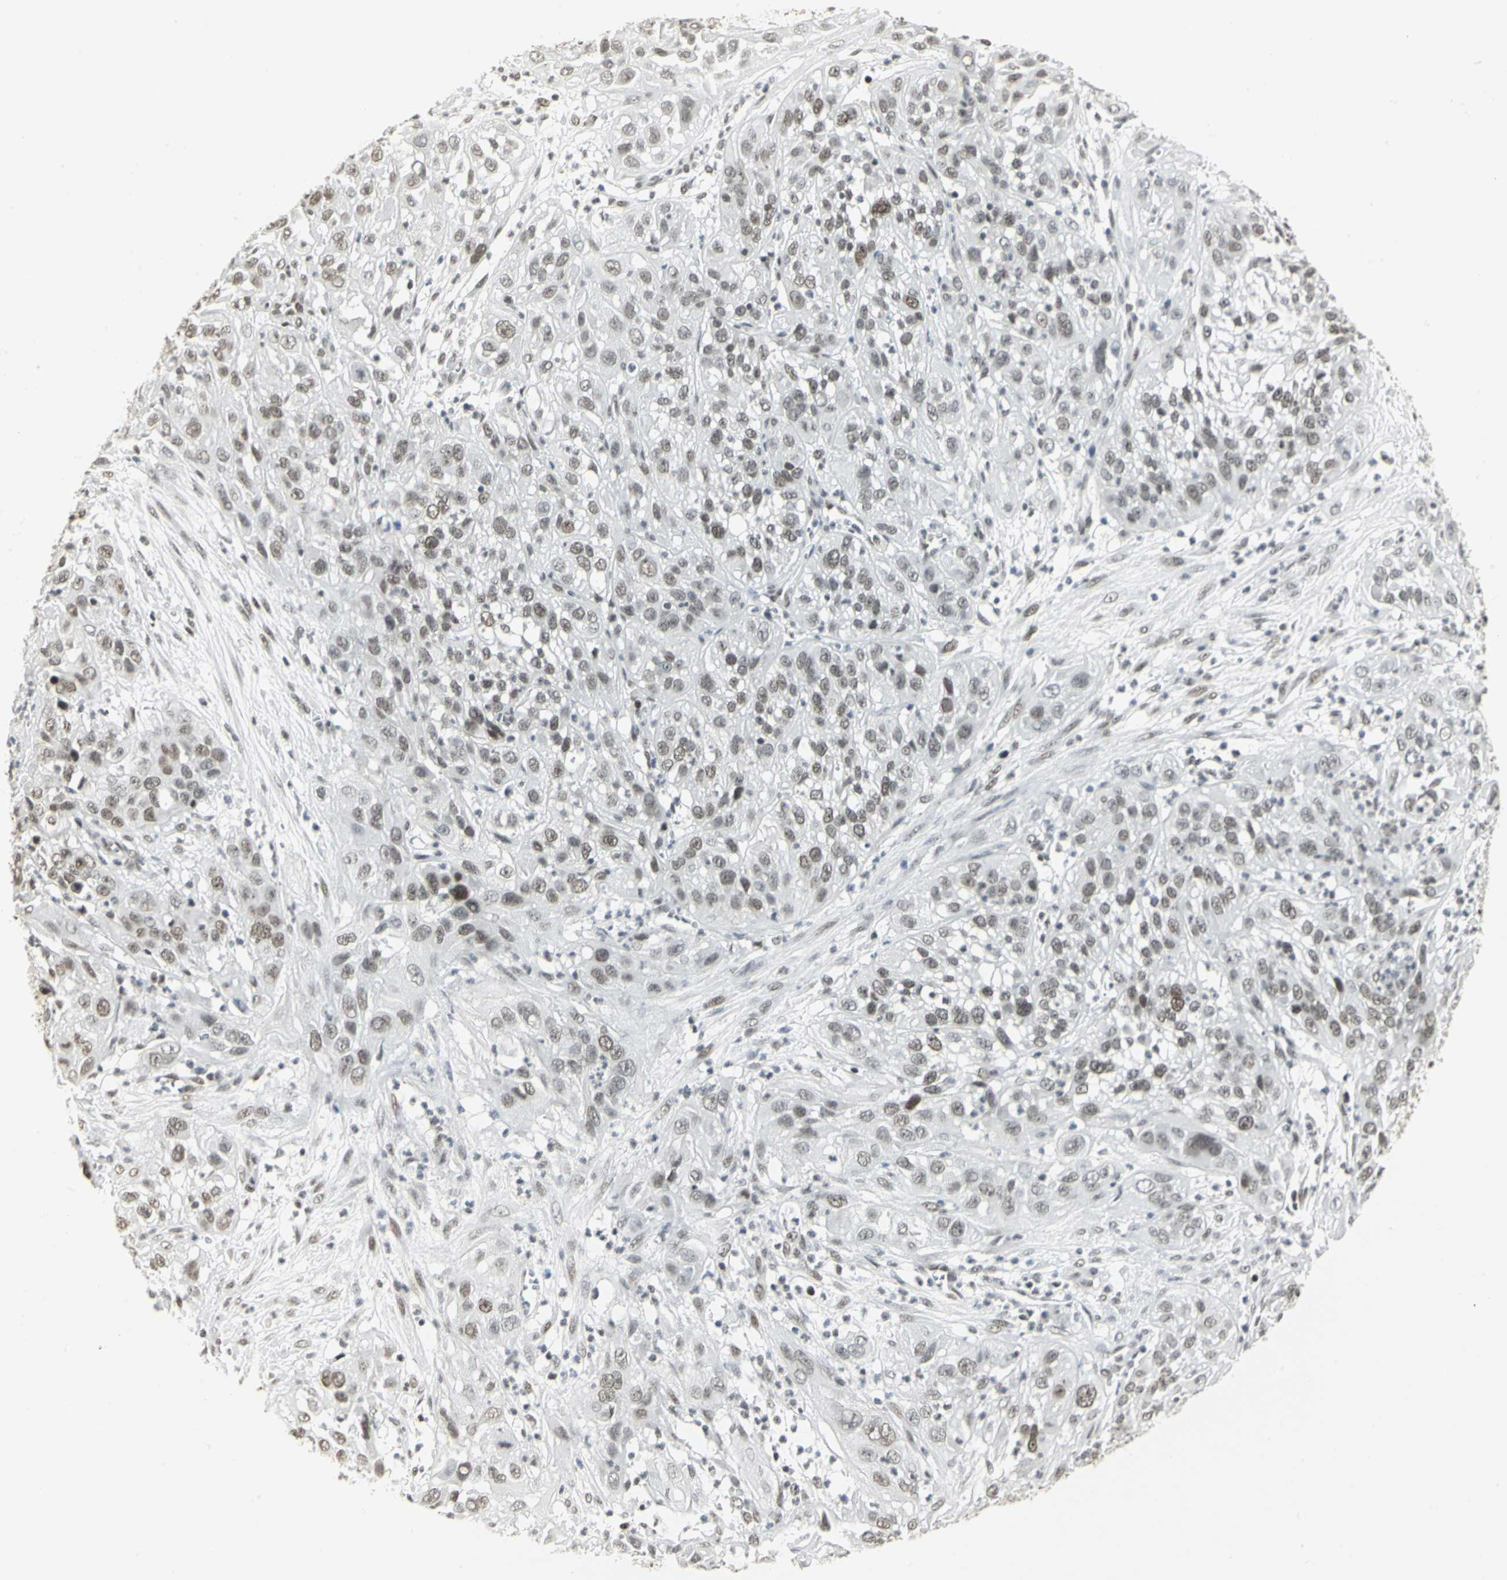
{"staining": {"intensity": "weak", "quantity": ">75%", "location": "nuclear"}, "tissue": "cervical cancer", "cell_type": "Tumor cells", "image_type": "cancer", "snomed": [{"axis": "morphology", "description": "Squamous cell carcinoma, NOS"}, {"axis": "topography", "description": "Cervix"}], "caption": "Immunohistochemistry of cervical cancer shows low levels of weak nuclear positivity in approximately >75% of tumor cells.", "gene": "CBX3", "patient": {"sex": "female", "age": 32}}